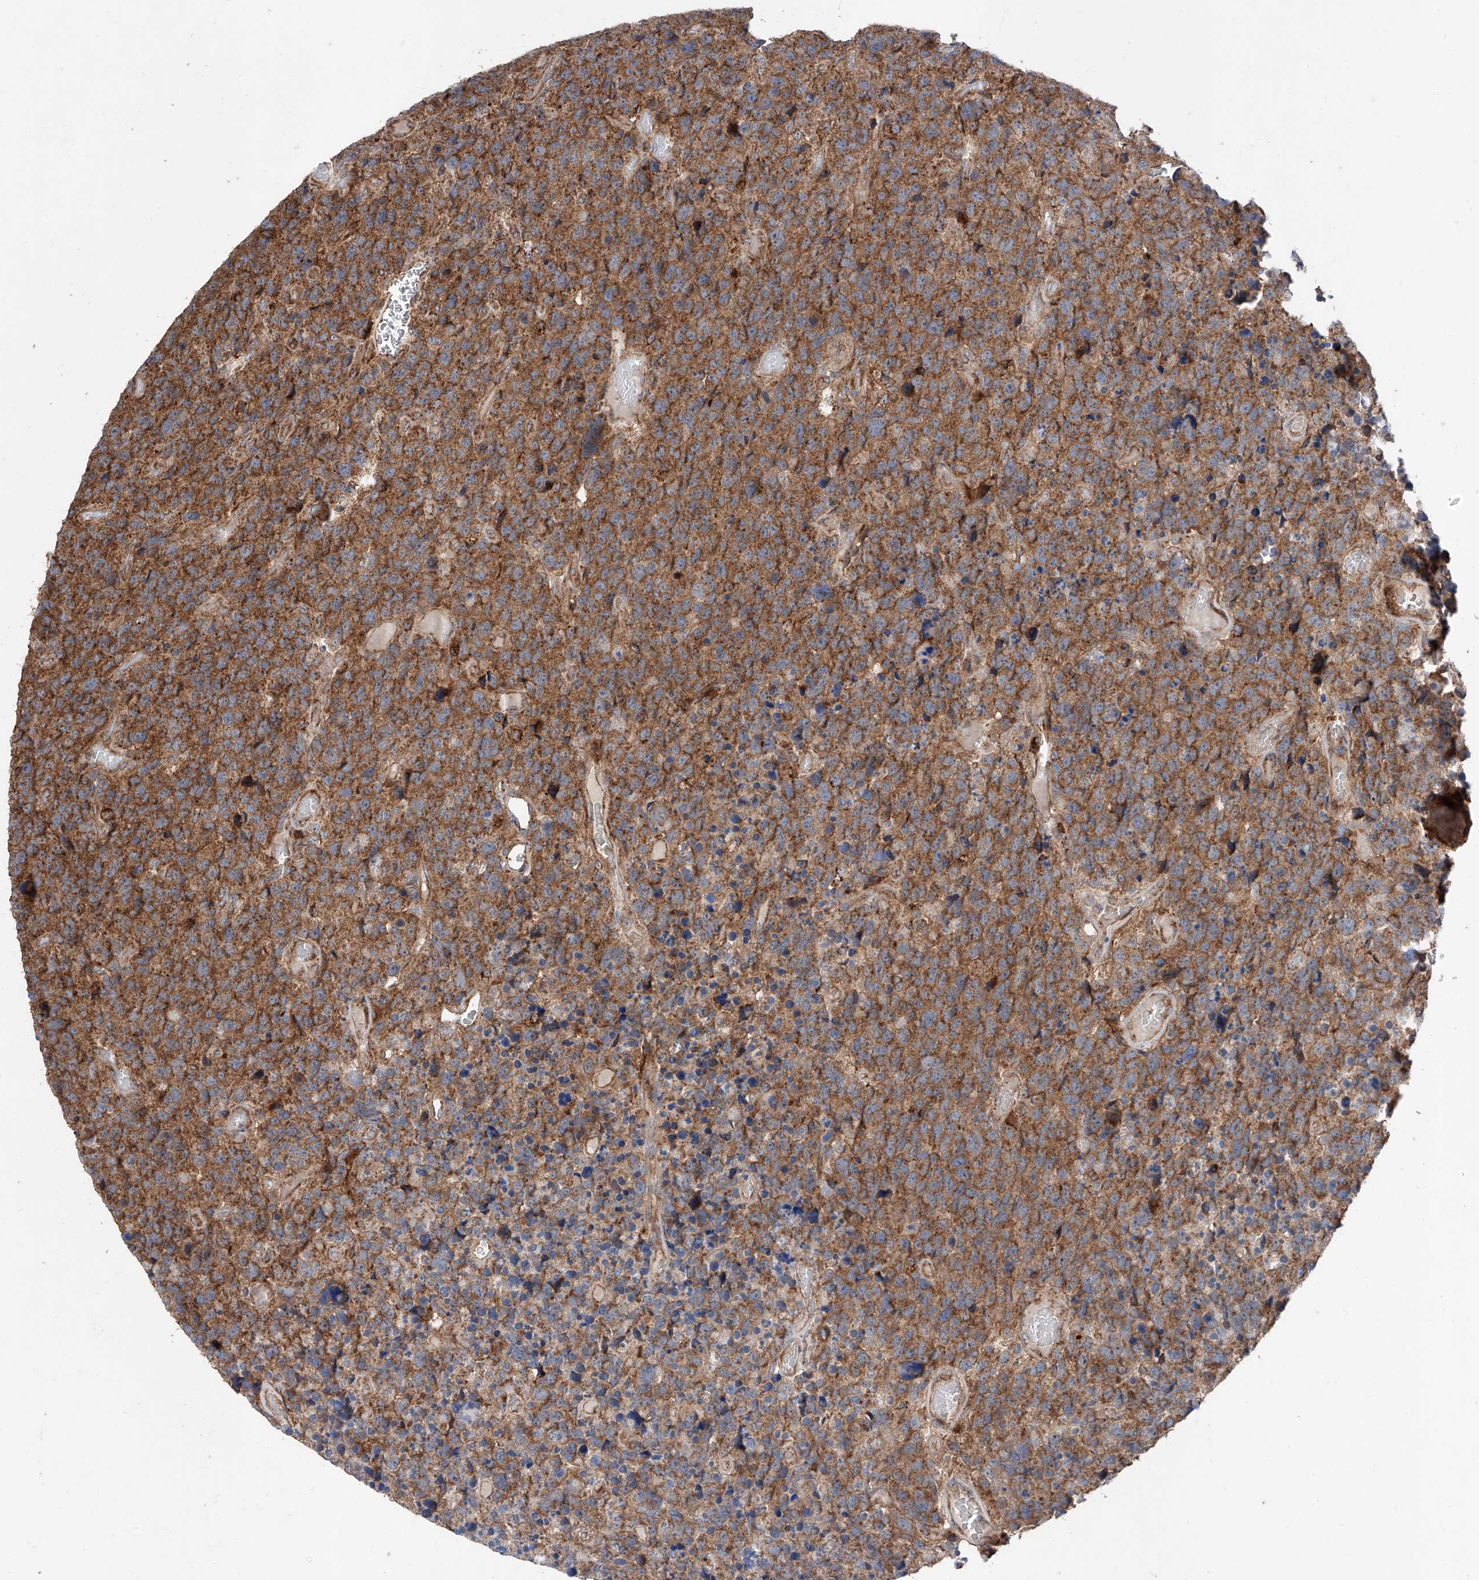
{"staining": {"intensity": "moderate", "quantity": ">75%", "location": "cytoplasmic/membranous"}, "tissue": "glioma", "cell_type": "Tumor cells", "image_type": "cancer", "snomed": [{"axis": "morphology", "description": "Glioma, malignant, High grade"}, {"axis": "topography", "description": "Brain"}], "caption": "An immunohistochemistry (IHC) photomicrograph of neoplastic tissue is shown. Protein staining in brown shows moderate cytoplasmic/membranous positivity in glioma within tumor cells.", "gene": "PISD", "patient": {"sex": "male", "age": 69}}